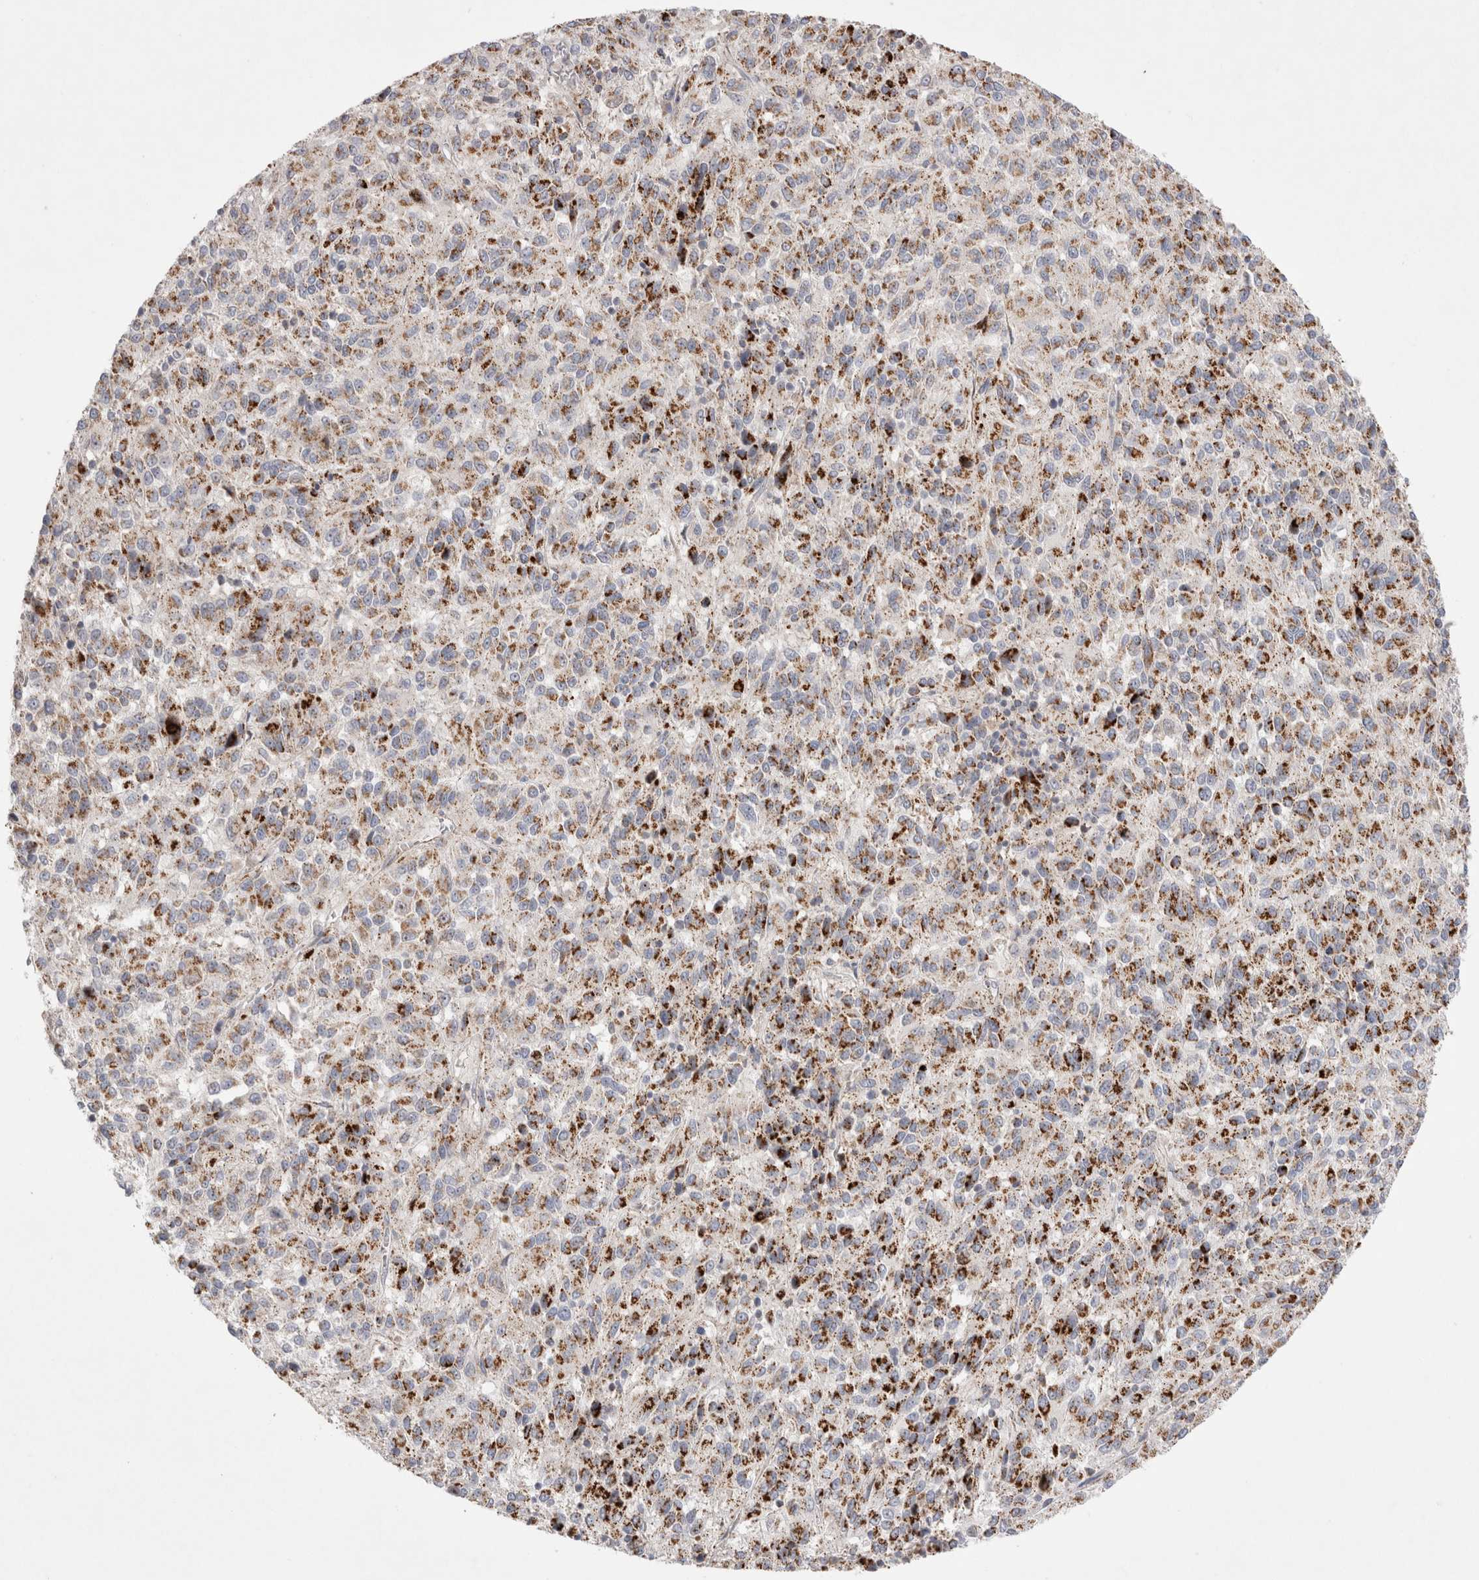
{"staining": {"intensity": "strong", "quantity": ">75%", "location": "cytoplasmic/membranous"}, "tissue": "melanoma", "cell_type": "Tumor cells", "image_type": "cancer", "snomed": [{"axis": "morphology", "description": "Malignant melanoma, Metastatic site"}, {"axis": "topography", "description": "Lung"}], "caption": "Human malignant melanoma (metastatic site) stained with a protein marker reveals strong staining in tumor cells.", "gene": "CHADL", "patient": {"sex": "male", "age": 64}}